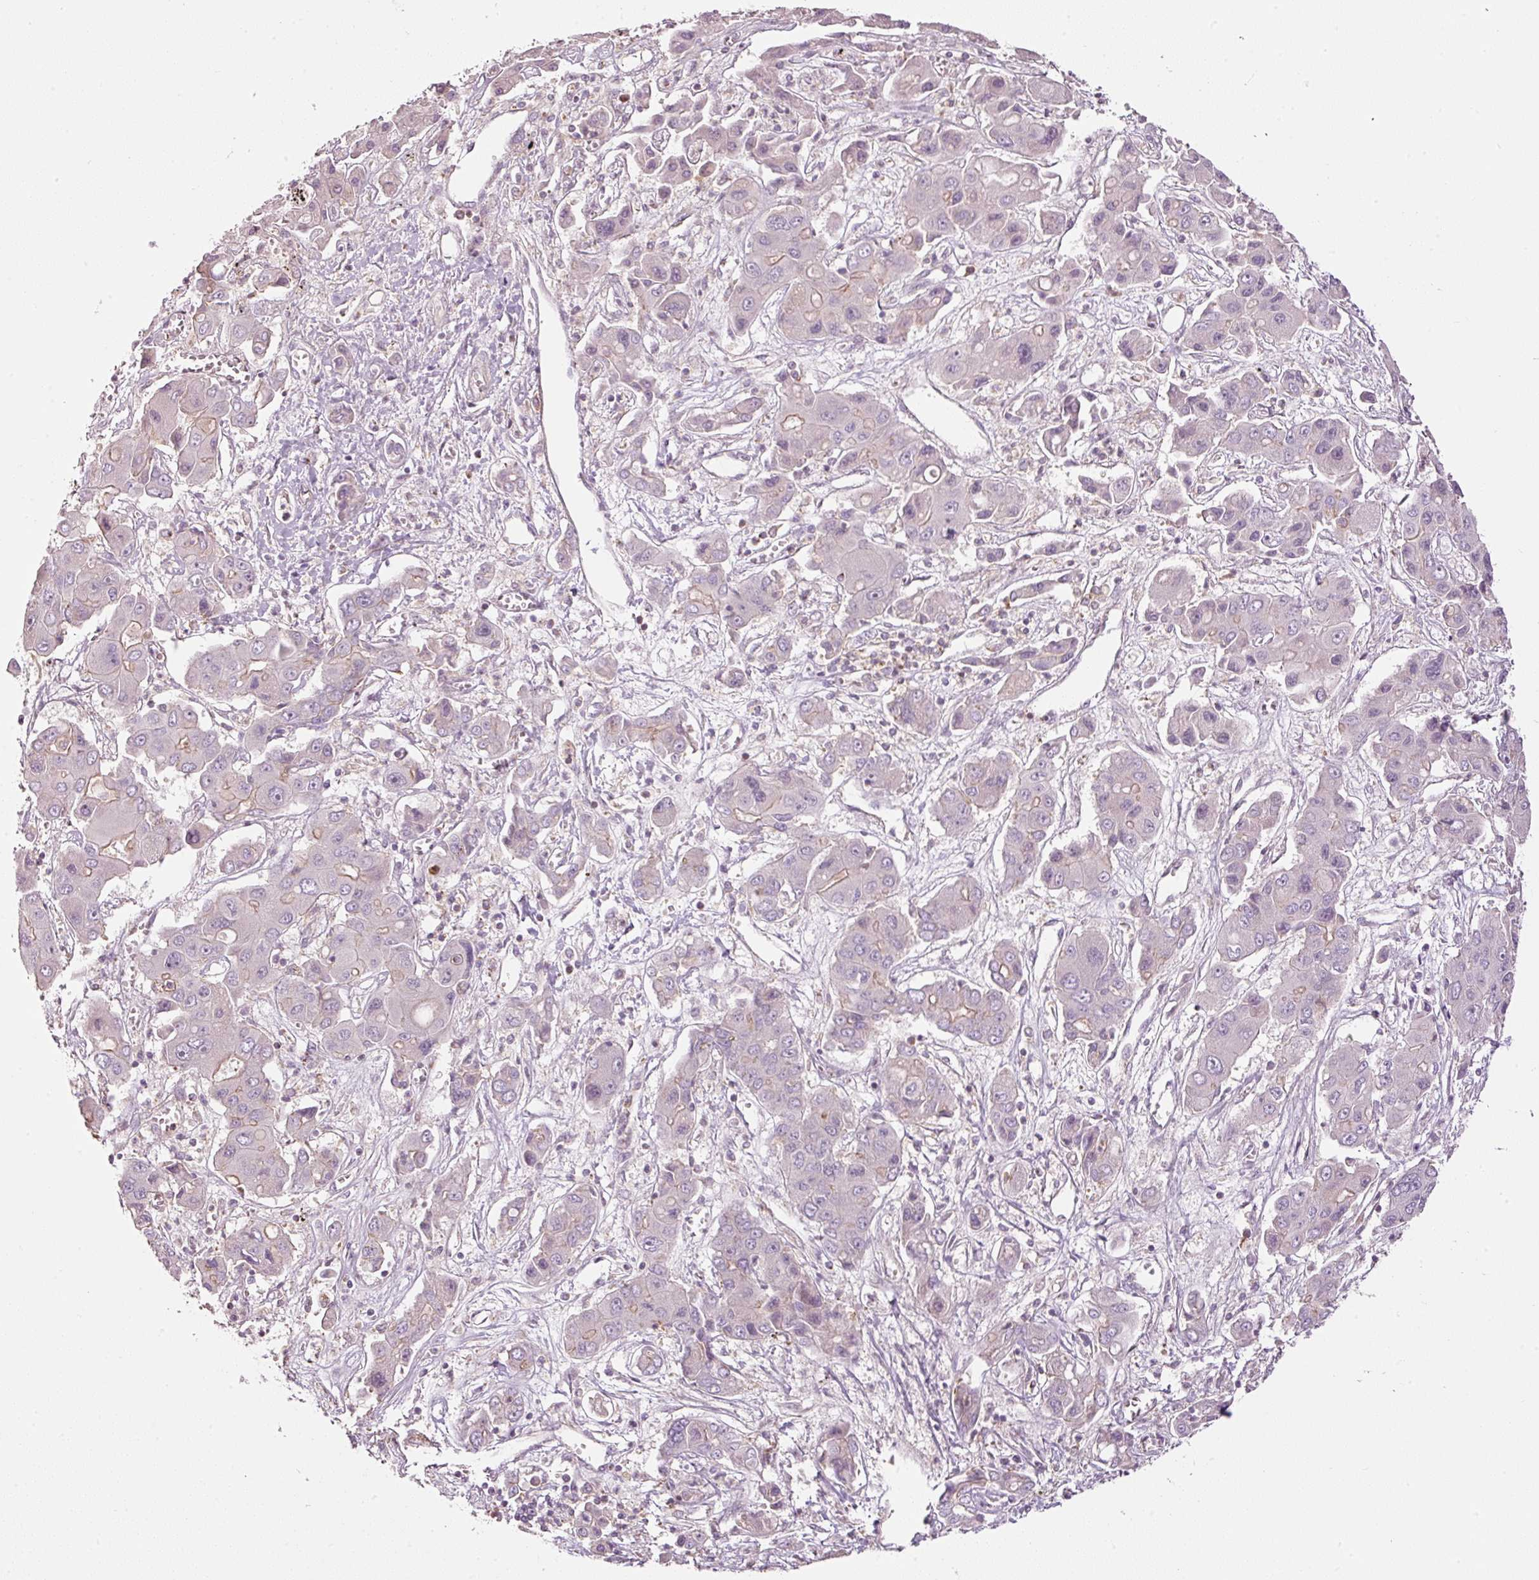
{"staining": {"intensity": "weak", "quantity": "25%-75%", "location": "cytoplasmic/membranous"}, "tissue": "liver cancer", "cell_type": "Tumor cells", "image_type": "cancer", "snomed": [{"axis": "morphology", "description": "Cholangiocarcinoma"}, {"axis": "topography", "description": "Liver"}], "caption": "Protein expression analysis of human liver cancer (cholangiocarcinoma) reveals weak cytoplasmic/membranous positivity in approximately 25%-75% of tumor cells.", "gene": "SIPA1", "patient": {"sex": "male", "age": 67}}